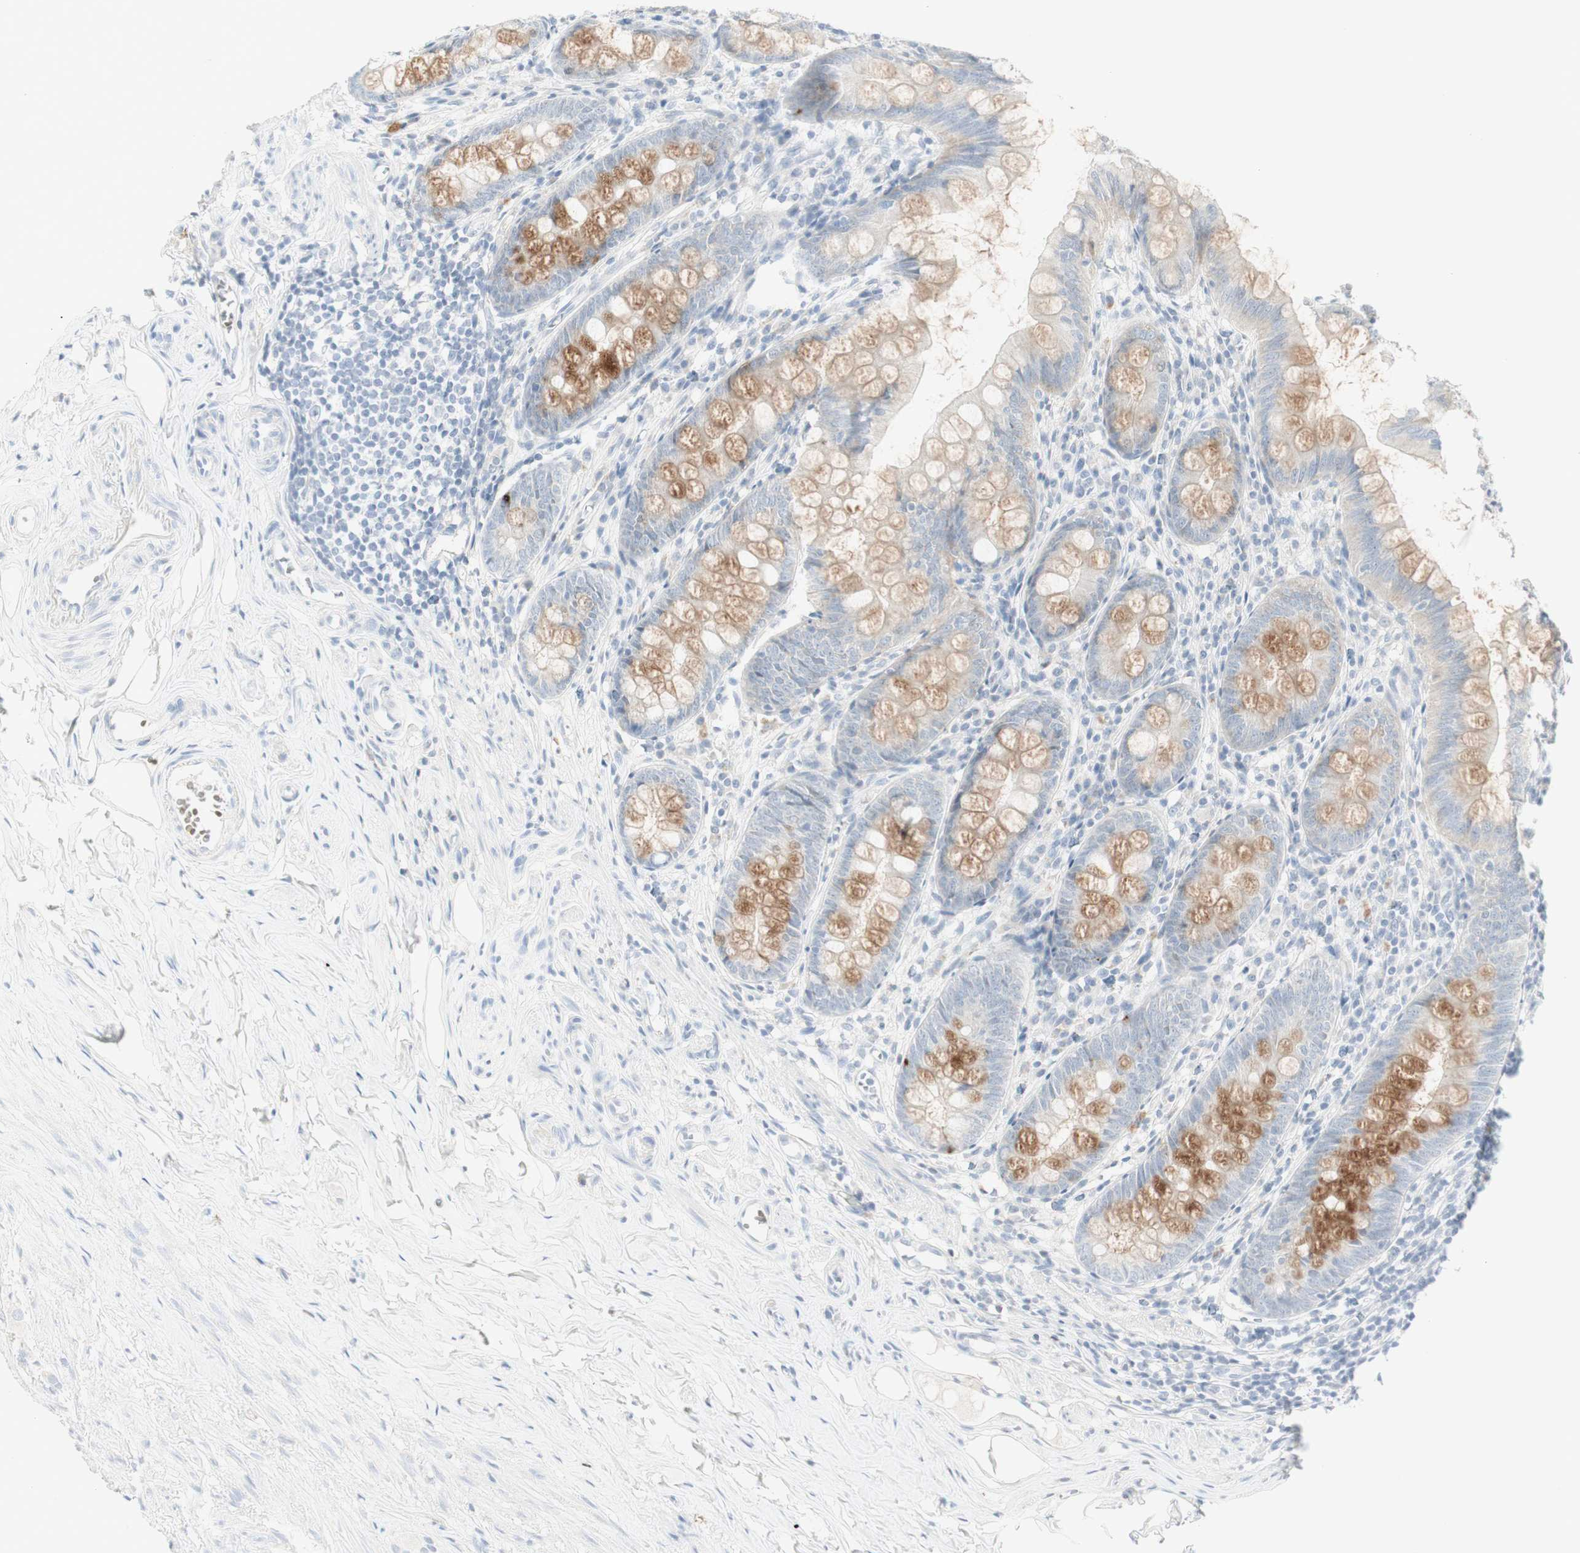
{"staining": {"intensity": "moderate", "quantity": "25%-75%", "location": "cytoplasmic/membranous"}, "tissue": "appendix", "cell_type": "Glandular cells", "image_type": "normal", "snomed": [{"axis": "morphology", "description": "Normal tissue, NOS"}, {"axis": "topography", "description": "Appendix"}], "caption": "The micrograph displays staining of unremarkable appendix, revealing moderate cytoplasmic/membranous protein positivity (brown color) within glandular cells. (Brightfield microscopy of DAB IHC at high magnification).", "gene": "MDK", "patient": {"sex": "female", "age": 77}}